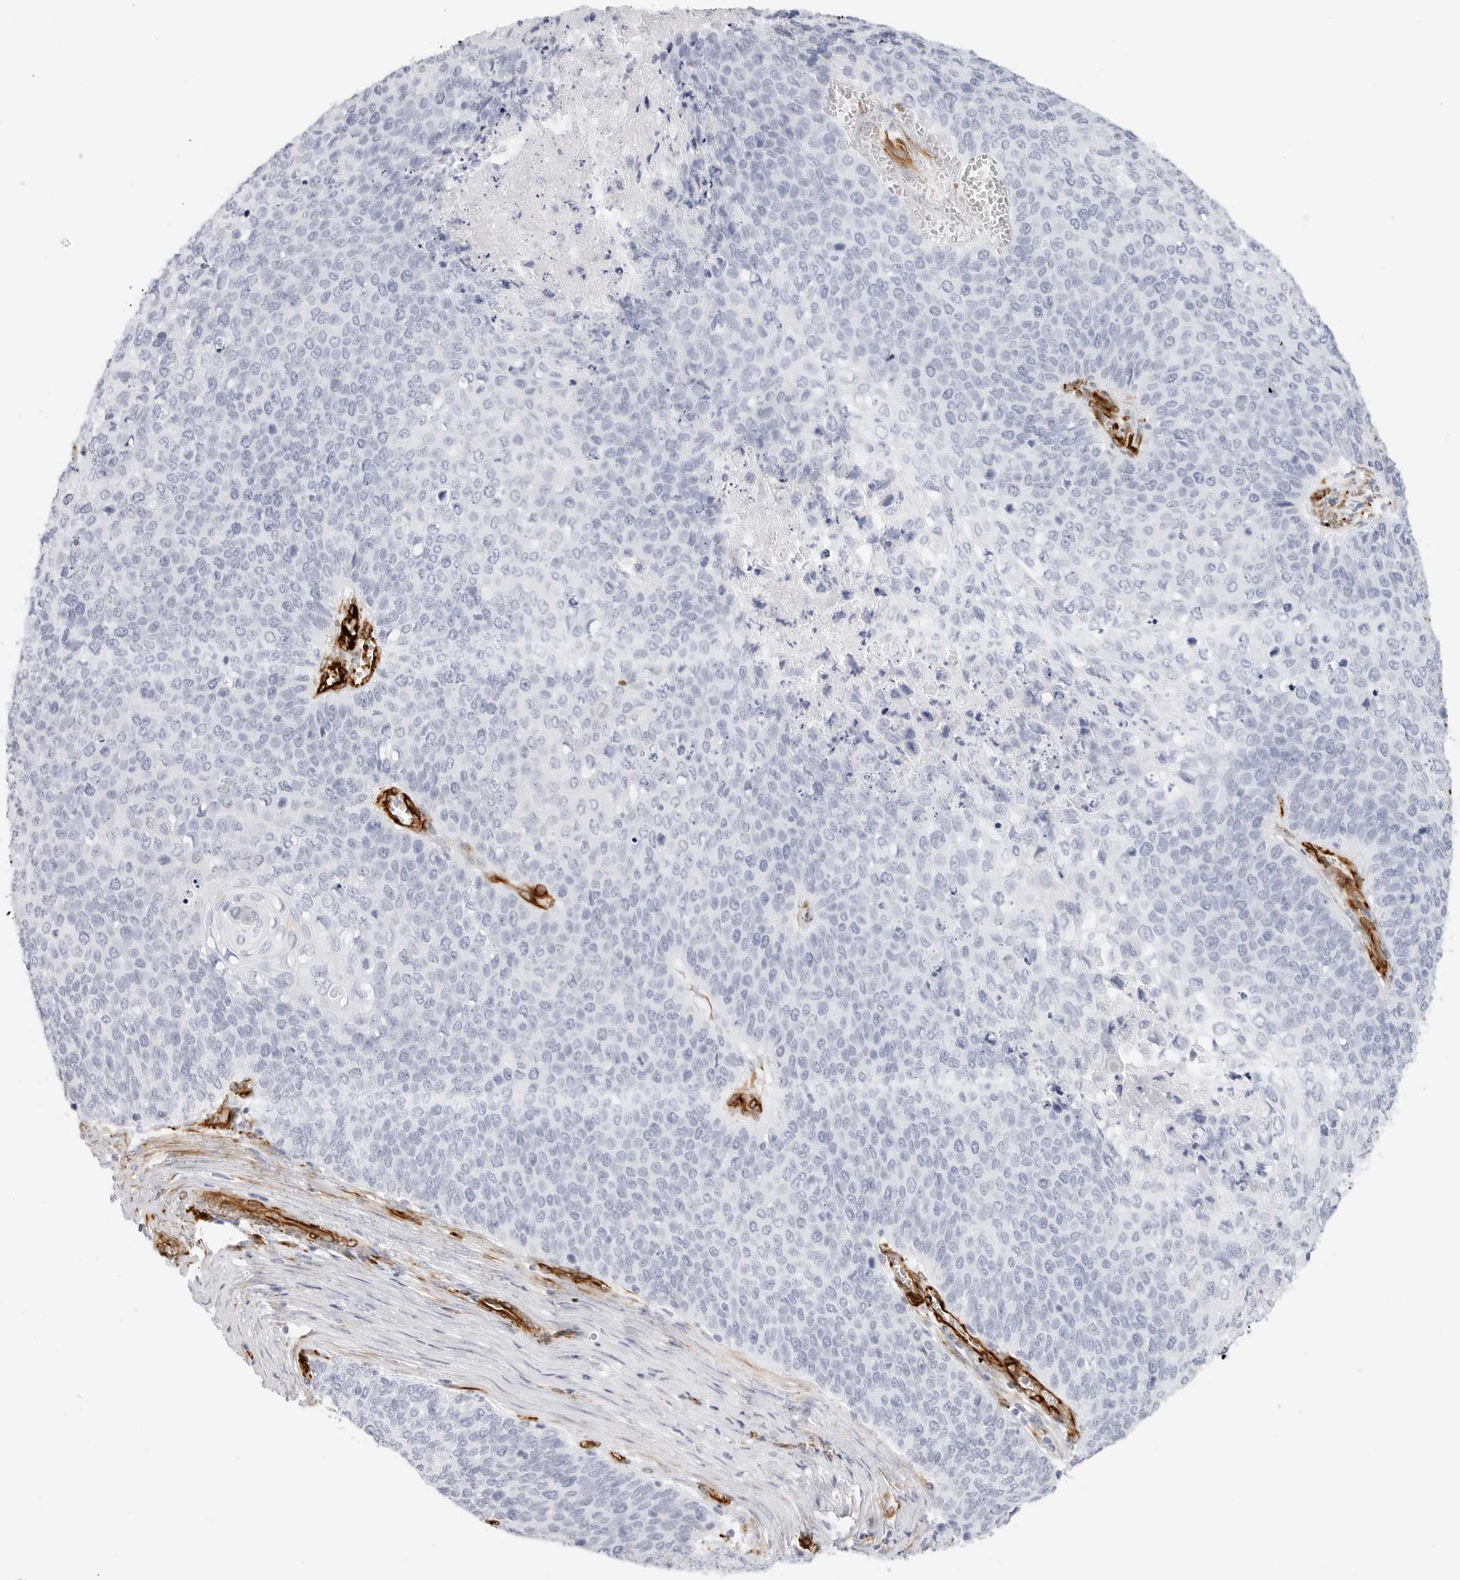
{"staining": {"intensity": "negative", "quantity": "none", "location": "none"}, "tissue": "cervical cancer", "cell_type": "Tumor cells", "image_type": "cancer", "snomed": [{"axis": "morphology", "description": "Squamous cell carcinoma, NOS"}, {"axis": "topography", "description": "Cervix"}], "caption": "Tumor cells show no significant protein staining in cervical cancer (squamous cell carcinoma).", "gene": "NES", "patient": {"sex": "female", "age": 39}}